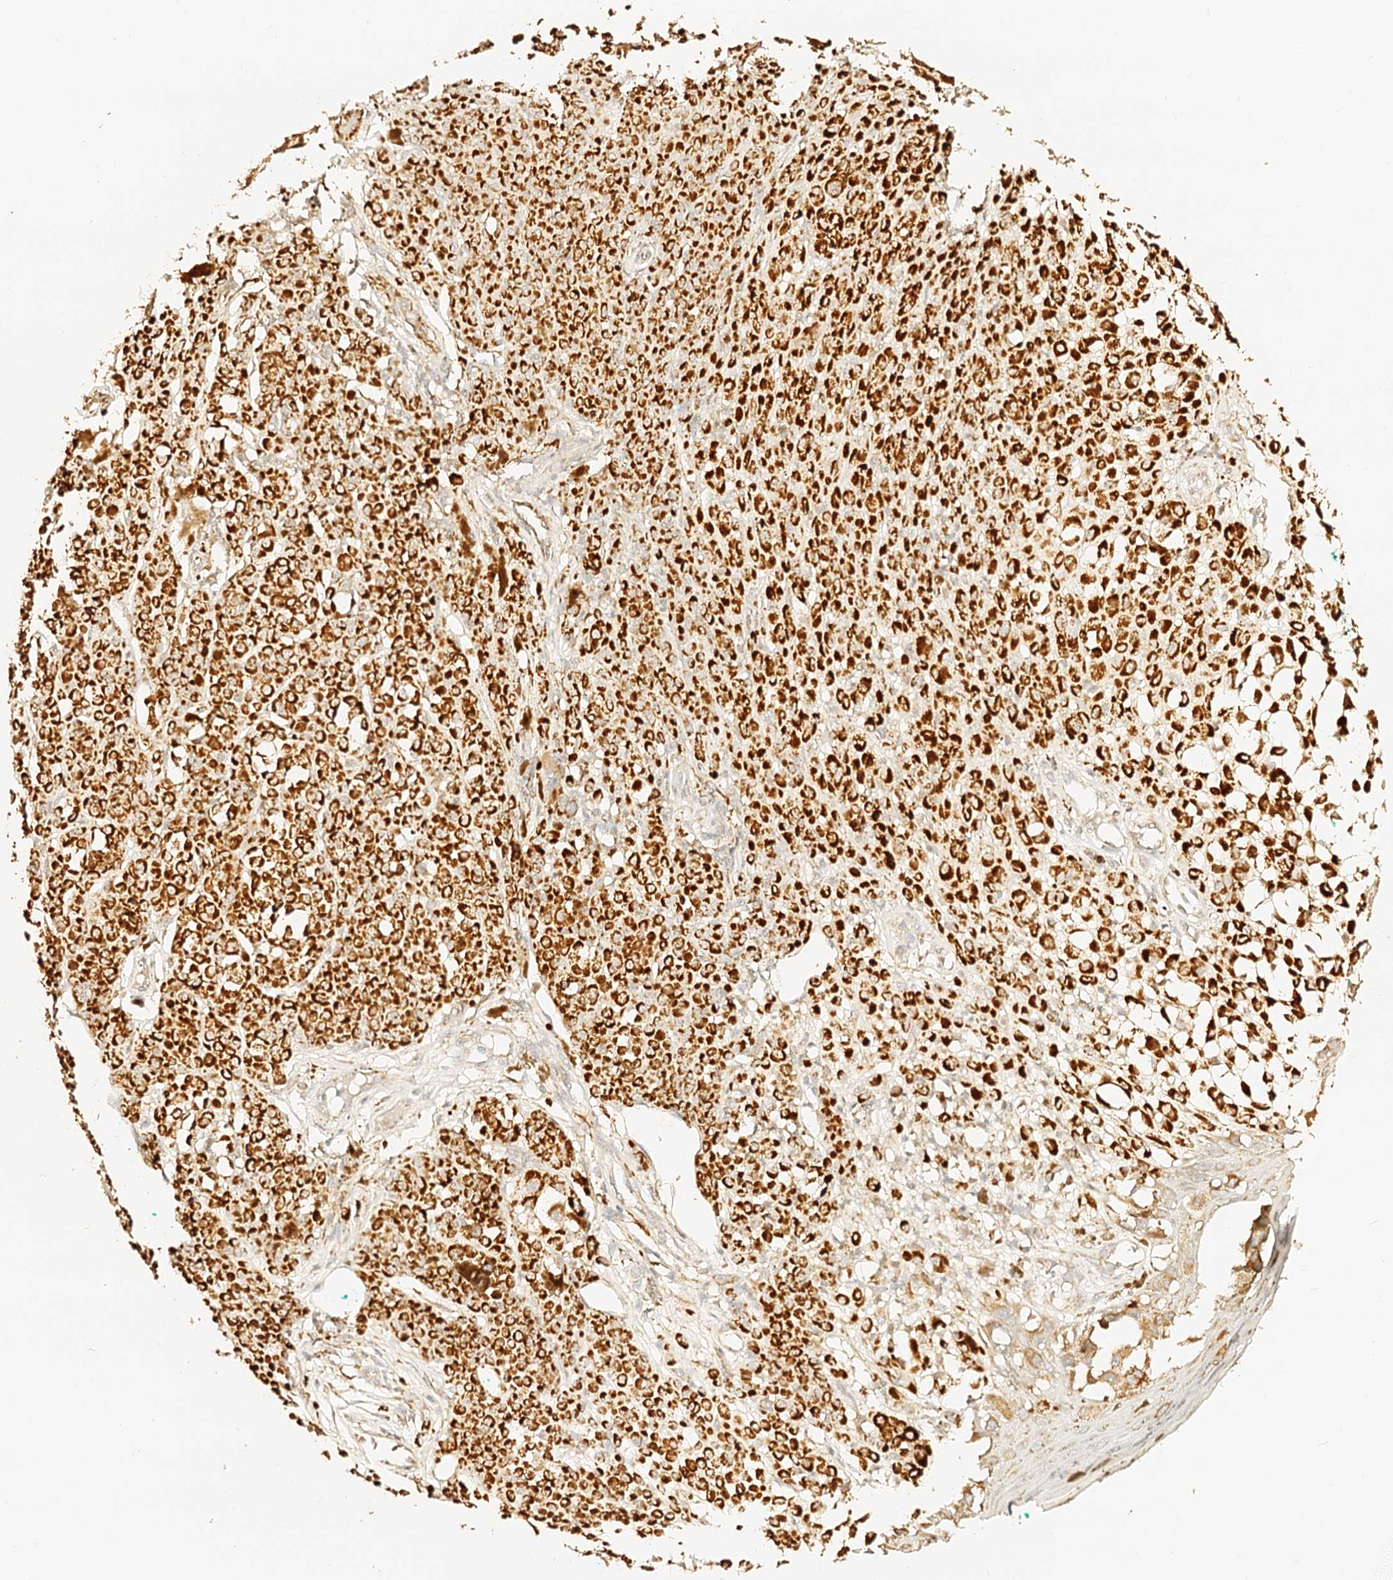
{"staining": {"intensity": "strong", "quantity": ">75%", "location": "cytoplasmic/membranous"}, "tissue": "melanoma", "cell_type": "Tumor cells", "image_type": "cancer", "snomed": [{"axis": "morphology", "description": "Malignant melanoma, NOS"}, {"axis": "topography", "description": "Skin of leg"}], "caption": "Immunohistochemistry (IHC) histopathology image of neoplastic tissue: human melanoma stained using immunohistochemistry (IHC) exhibits high levels of strong protein expression localized specifically in the cytoplasmic/membranous of tumor cells, appearing as a cytoplasmic/membranous brown color.", "gene": "MAOB", "patient": {"sex": "female", "age": 72}}